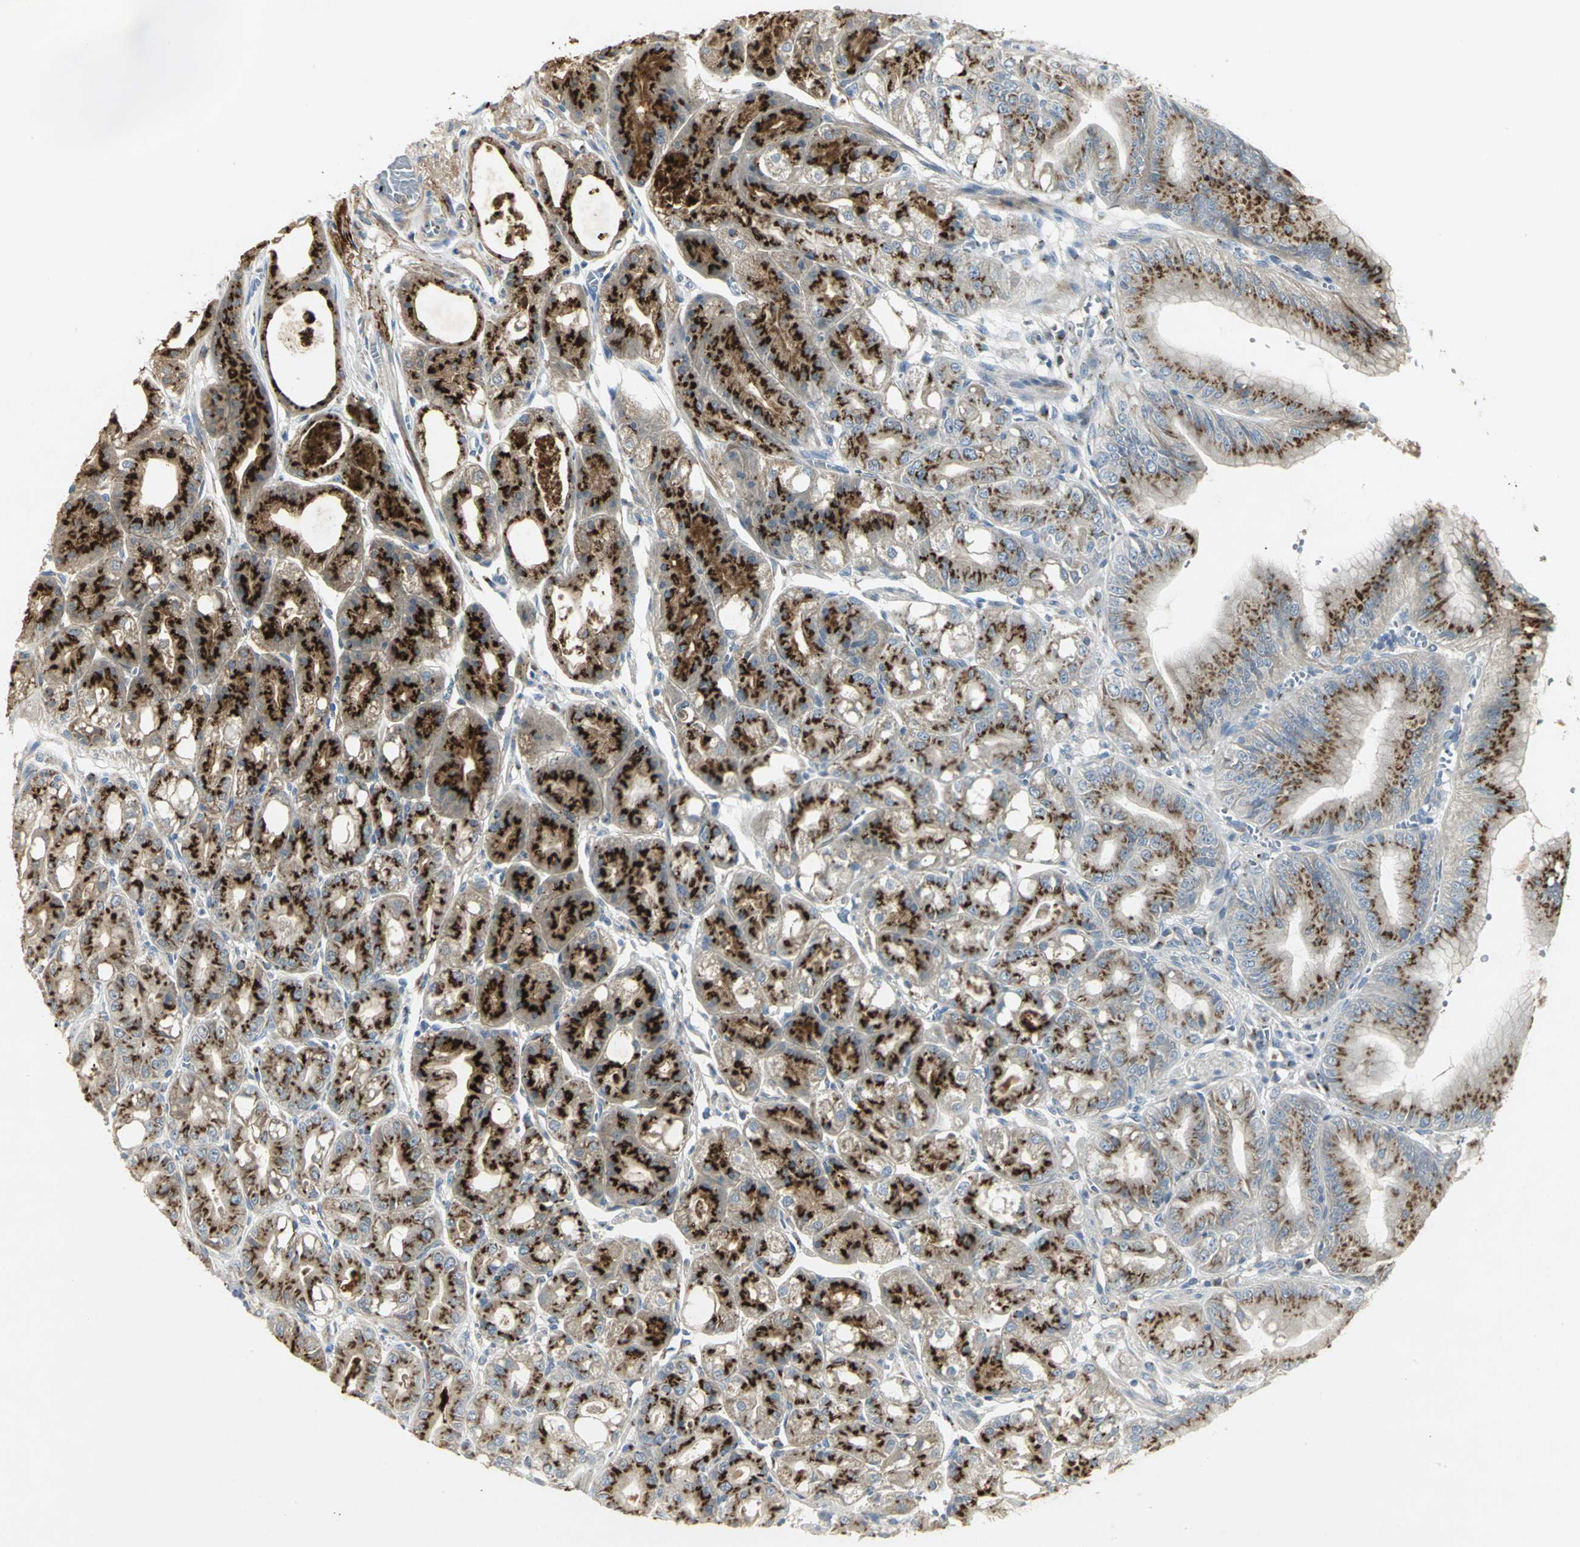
{"staining": {"intensity": "strong", "quantity": "25%-75%", "location": "cytoplasmic/membranous"}, "tissue": "stomach", "cell_type": "Glandular cells", "image_type": "normal", "snomed": [{"axis": "morphology", "description": "Normal tissue, NOS"}, {"axis": "topography", "description": "Stomach, lower"}], "caption": "Protein staining by IHC shows strong cytoplasmic/membranous positivity in approximately 25%-75% of glandular cells in normal stomach. The protein is shown in brown color, while the nuclei are stained blue.", "gene": "TM9SF2", "patient": {"sex": "male", "age": 71}}